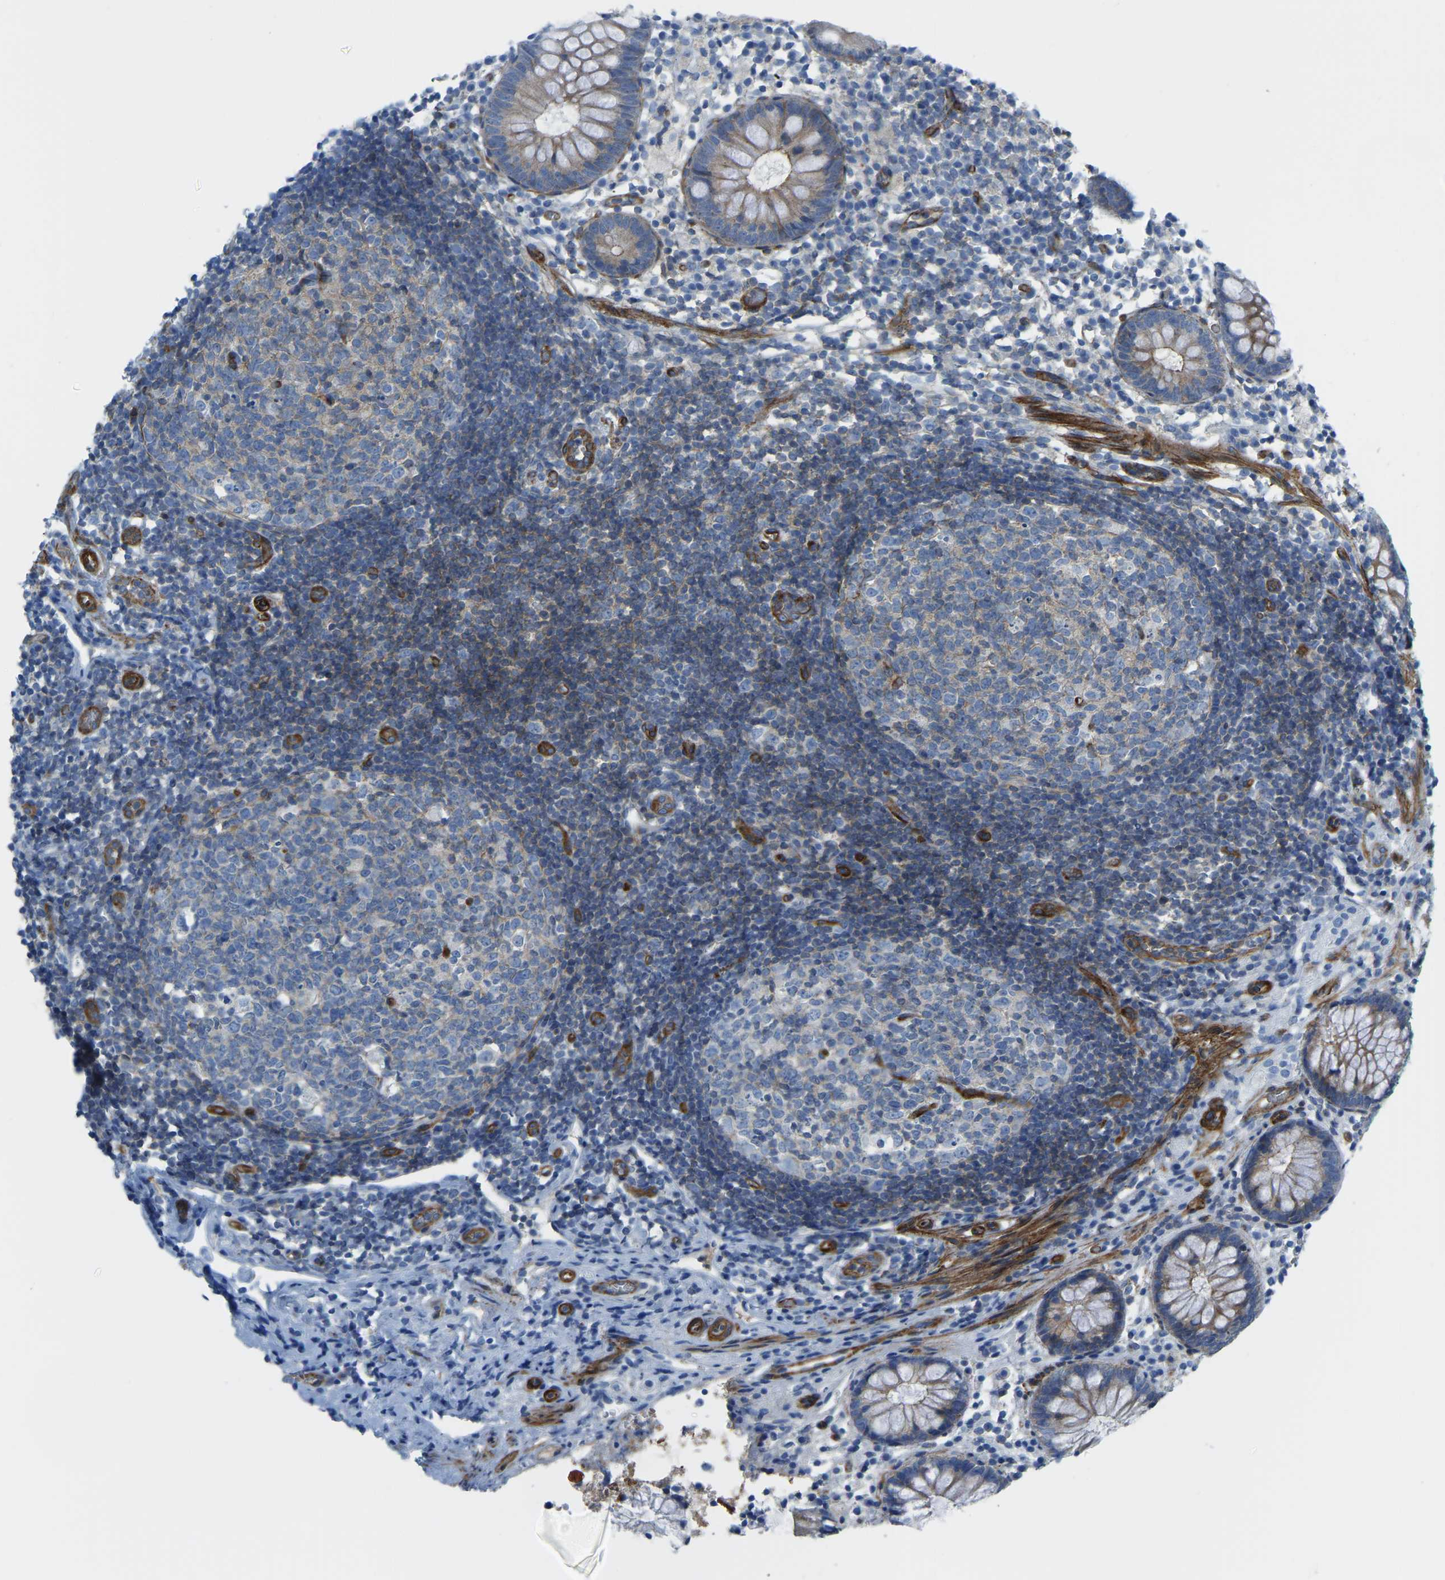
{"staining": {"intensity": "moderate", "quantity": "25%-75%", "location": "cytoplasmic/membranous"}, "tissue": "appendix", "cell_type": "Glandular cells", "image_type": "normal", "snomed": [{"axis": "morphology", "description": "Normal tissue, NOS"}, {"axis": "topography", "description": "Appendix"}], "caption": "Protein staining exhibits moderate cytoplasmic/membranous staining in approximately 25%-75% of glandular cells in benign appendix.", "gene": "MYL3", "patient": {"sex": "female", "age": 20}}